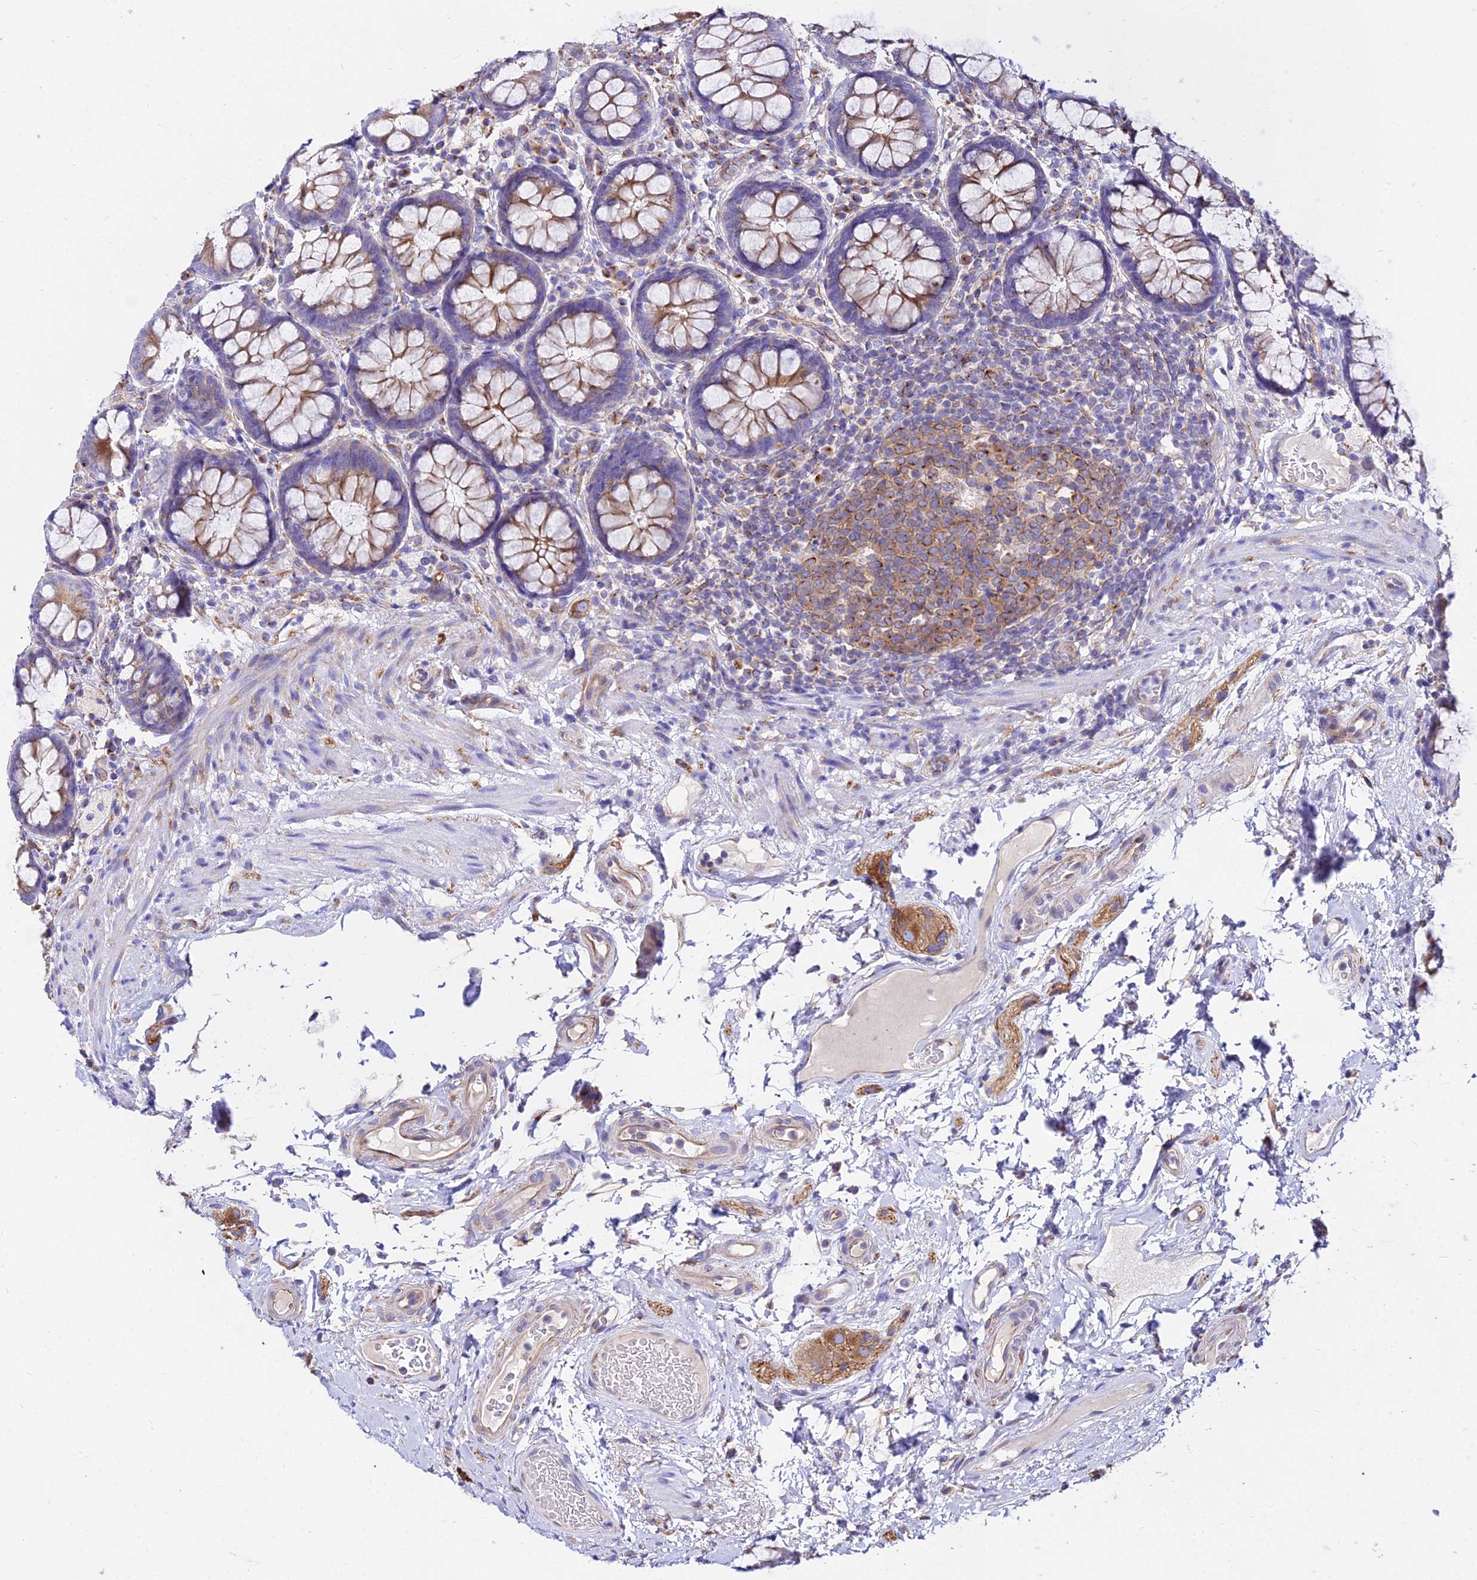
{"staining": {"intensity": "moderate", "quantity": "25%-75%", "location": "cytoplasmic/membranous"}, "tissue": "rectum", "cell_type": "Glandular cells", "image_type": "normal", "snomed": [{"axis": "morphology", "description": "Normal tissue, NOS"}, {"axis": "topography", "description": "Rectum"}], "caption": "Unremarkable rectum demonstrates moderate cytoplasmic/membranous positivity in approximately 25%-75% of glandular cells, visualized by immunohistochemistry.", "gene": "TUBA1A", "patient": {"sex": "male", "age": 83}}